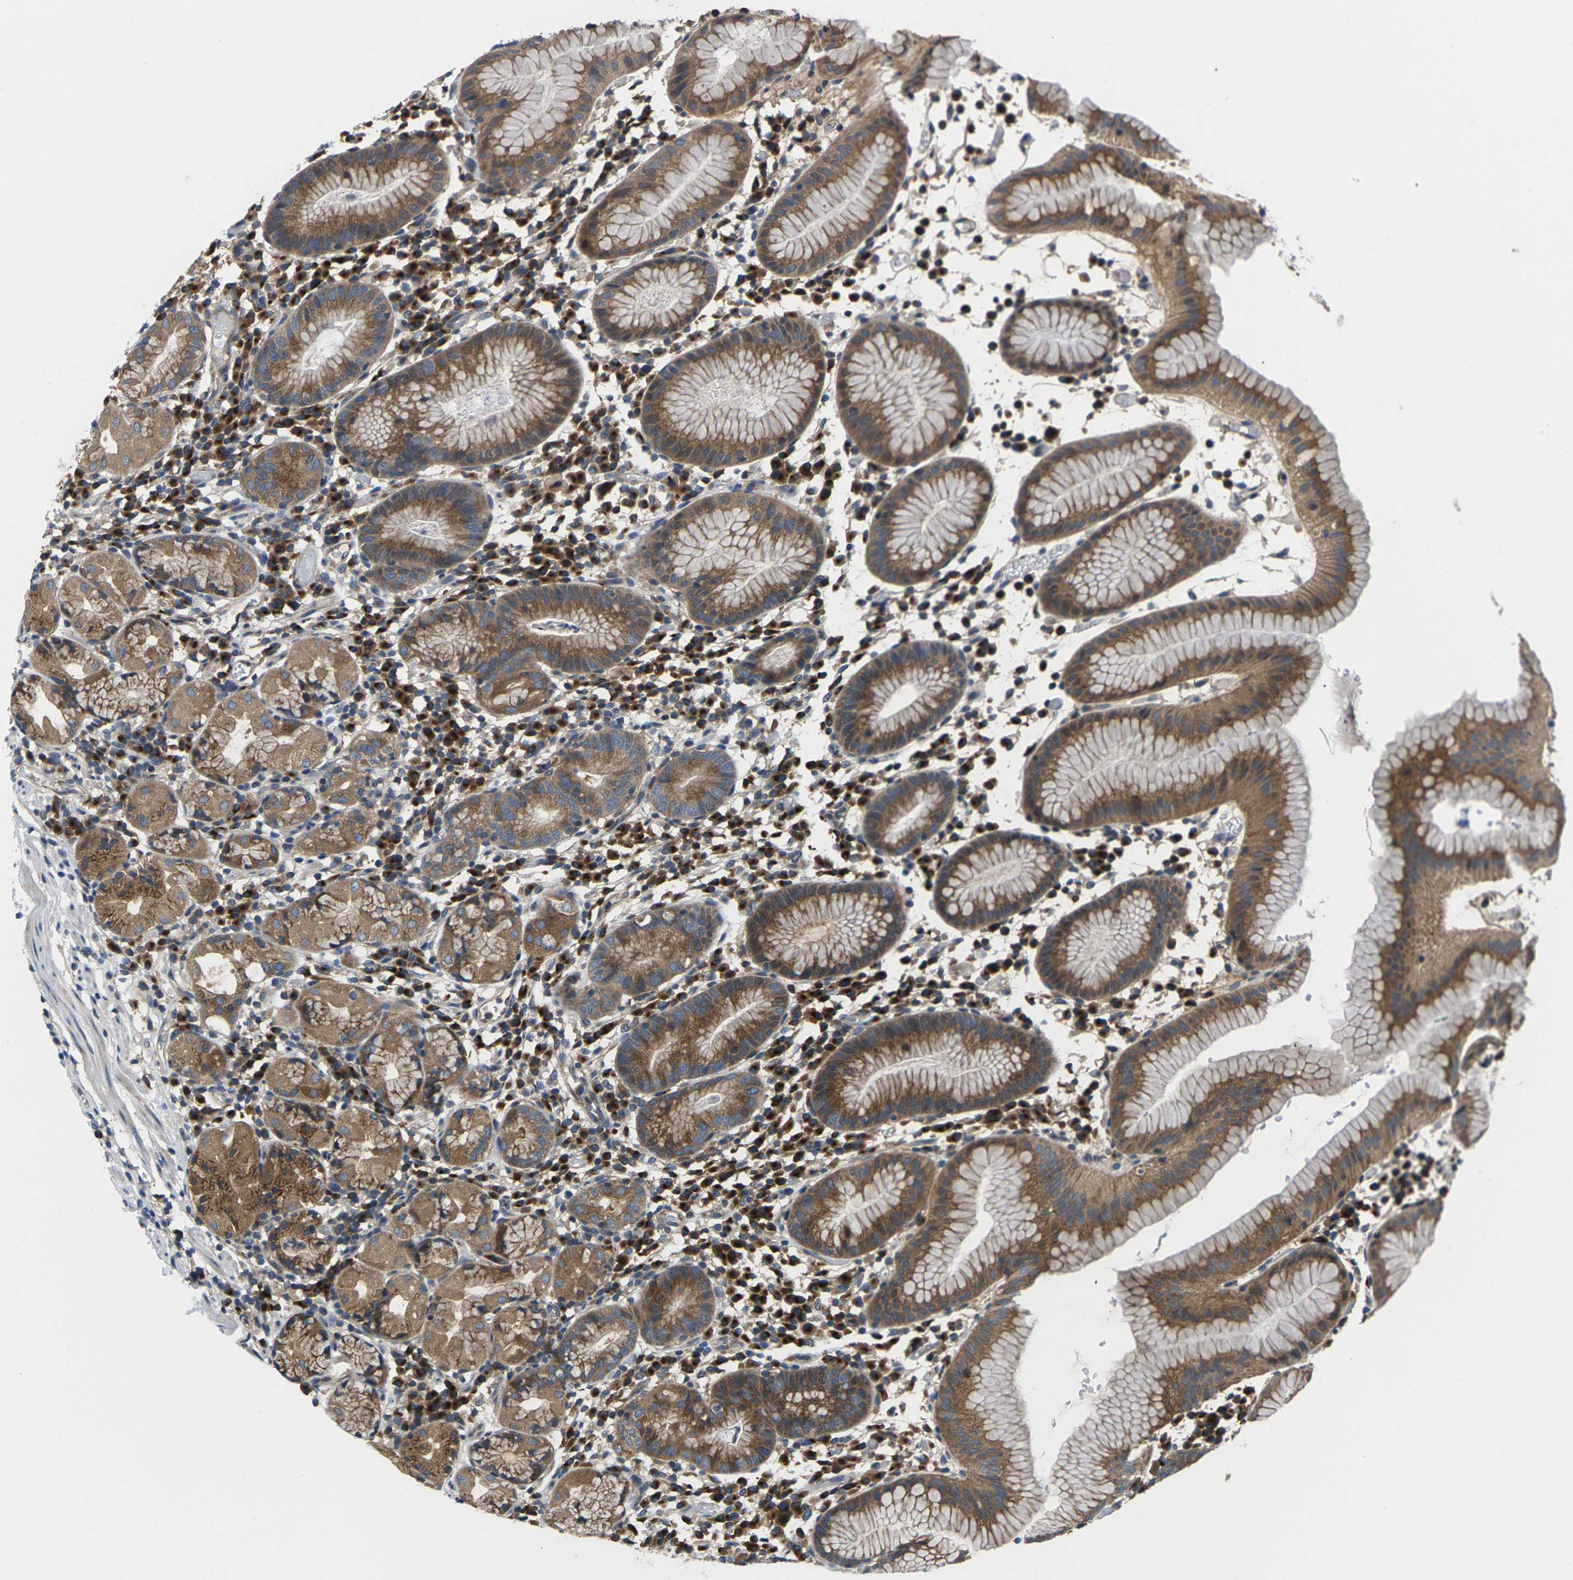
{"staining": {"intensity": "moderate", "quantity": ">75%", "location": "cytoplasmic/membranous"}, "tissue": "stomach", "cell_type": "Glandular cells", "image_type": "normal", "snomed": [{"axis": "morphology", "description": "Normal tissue, NOS"}, {"axis": "topography", "description": "Stomach"}, {"axis": "topography", "description": "Stomach, lower"}], "caption": "Protein staining of benign stomach displays moderate cytoplasmic/membranous expression in approximately >75% of glandular cells.", "gene": "TMCC2", "patient": {"sex": "female", "age": 75}}